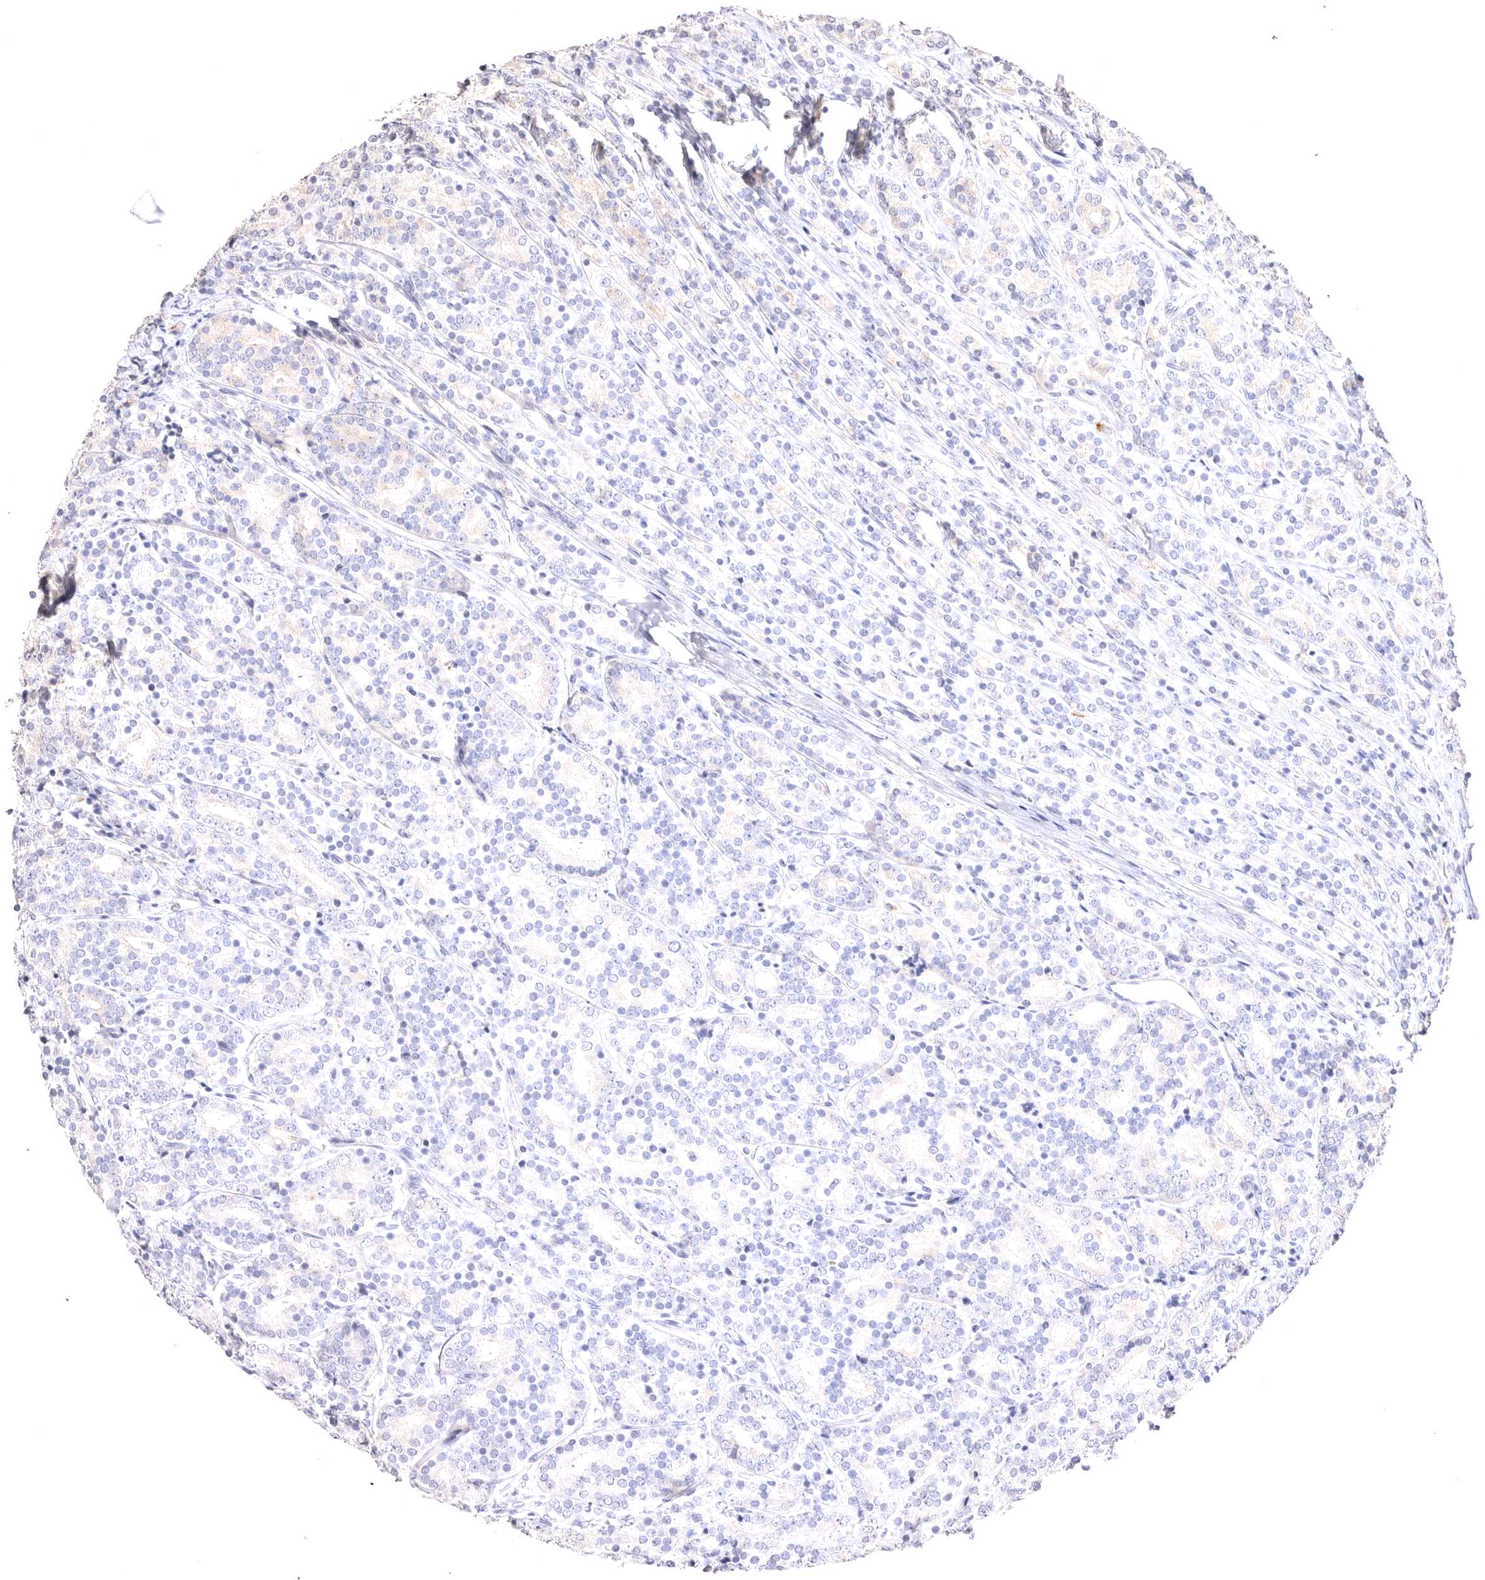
{"staining": {"intensity": "negative", "quantity": "none", "location": "none"}, "tissue": "prostate cancer", "cell_type": "Tumor cells", "image_type": "cancer", "snomed": [{"axis": "morphology", "description": "Adenocarcinoma, High grade"}, {"axis": "topography", "description": "Prostate"}], "caption": "Prostate cancer (high-grade adenocarcinoma) stained for a protein using IHC displays no staining tumor cells.", "gene": "VPS45", "patient": {"sex": "male", "age": 62}}